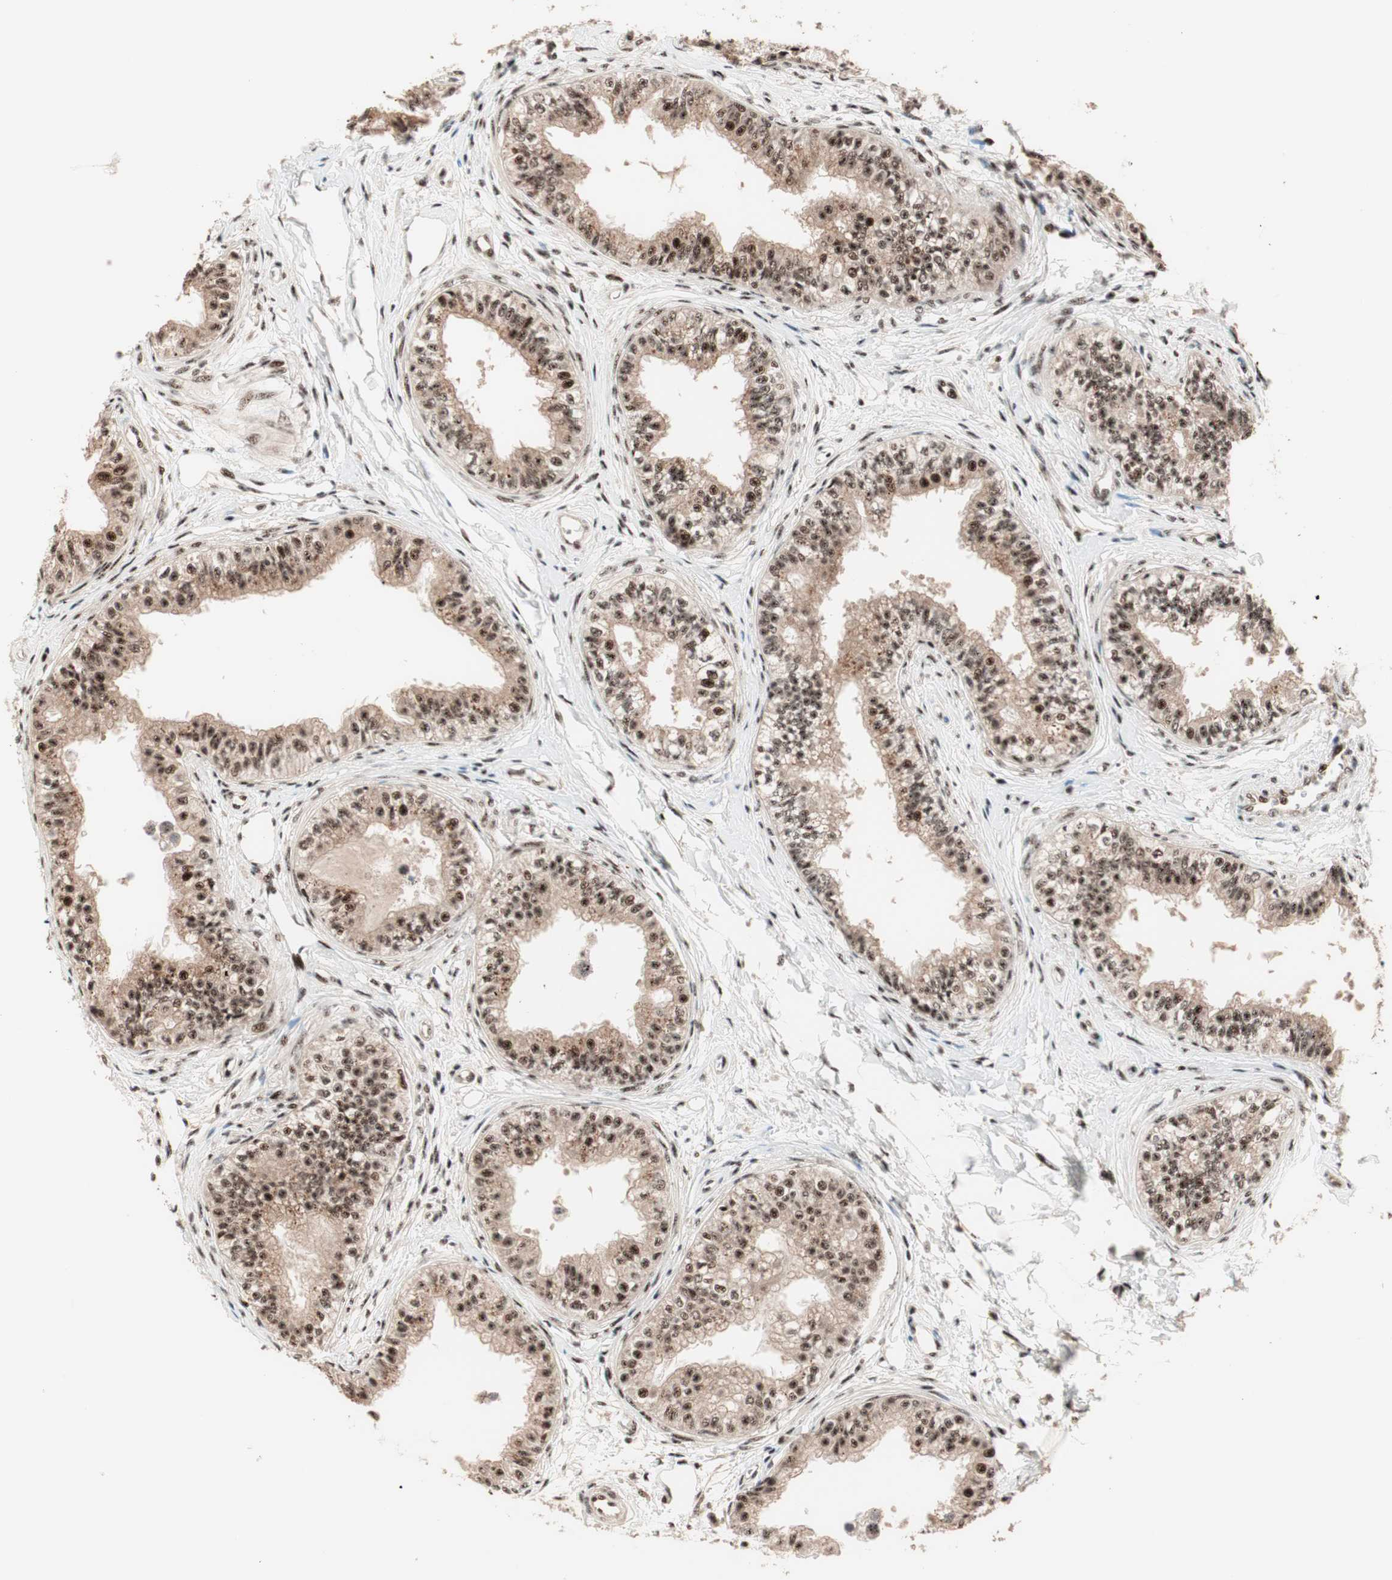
{"staining": {"intensity": "strong", "quantity": ">75%", "location": "nuclear"}, "tissue": "epididymis", "cell_type": "Glandular cells", "image_type": "normal", "snomed": [{"axis": "morphology", "description": "Normal tissue, NOS"}, {"axis": "morphology", "description": "Adenocarcinoma, metastatic, NOS"}, {"axis": "topography", "description": "Testis"}, {"axis": "topography", "description": "Epididymis"}], "caption": "Epididymis was stained to show a protein in brown. There is high levels of strong nuclear staining in approximately >75% of glandular cells. Using DAB (brown) and hematoxylin (blue) stains, captured at high magnification using brightfield microscopy.", "gene": "NR5A2", "patient": {"sex": "male", "age": 26}}